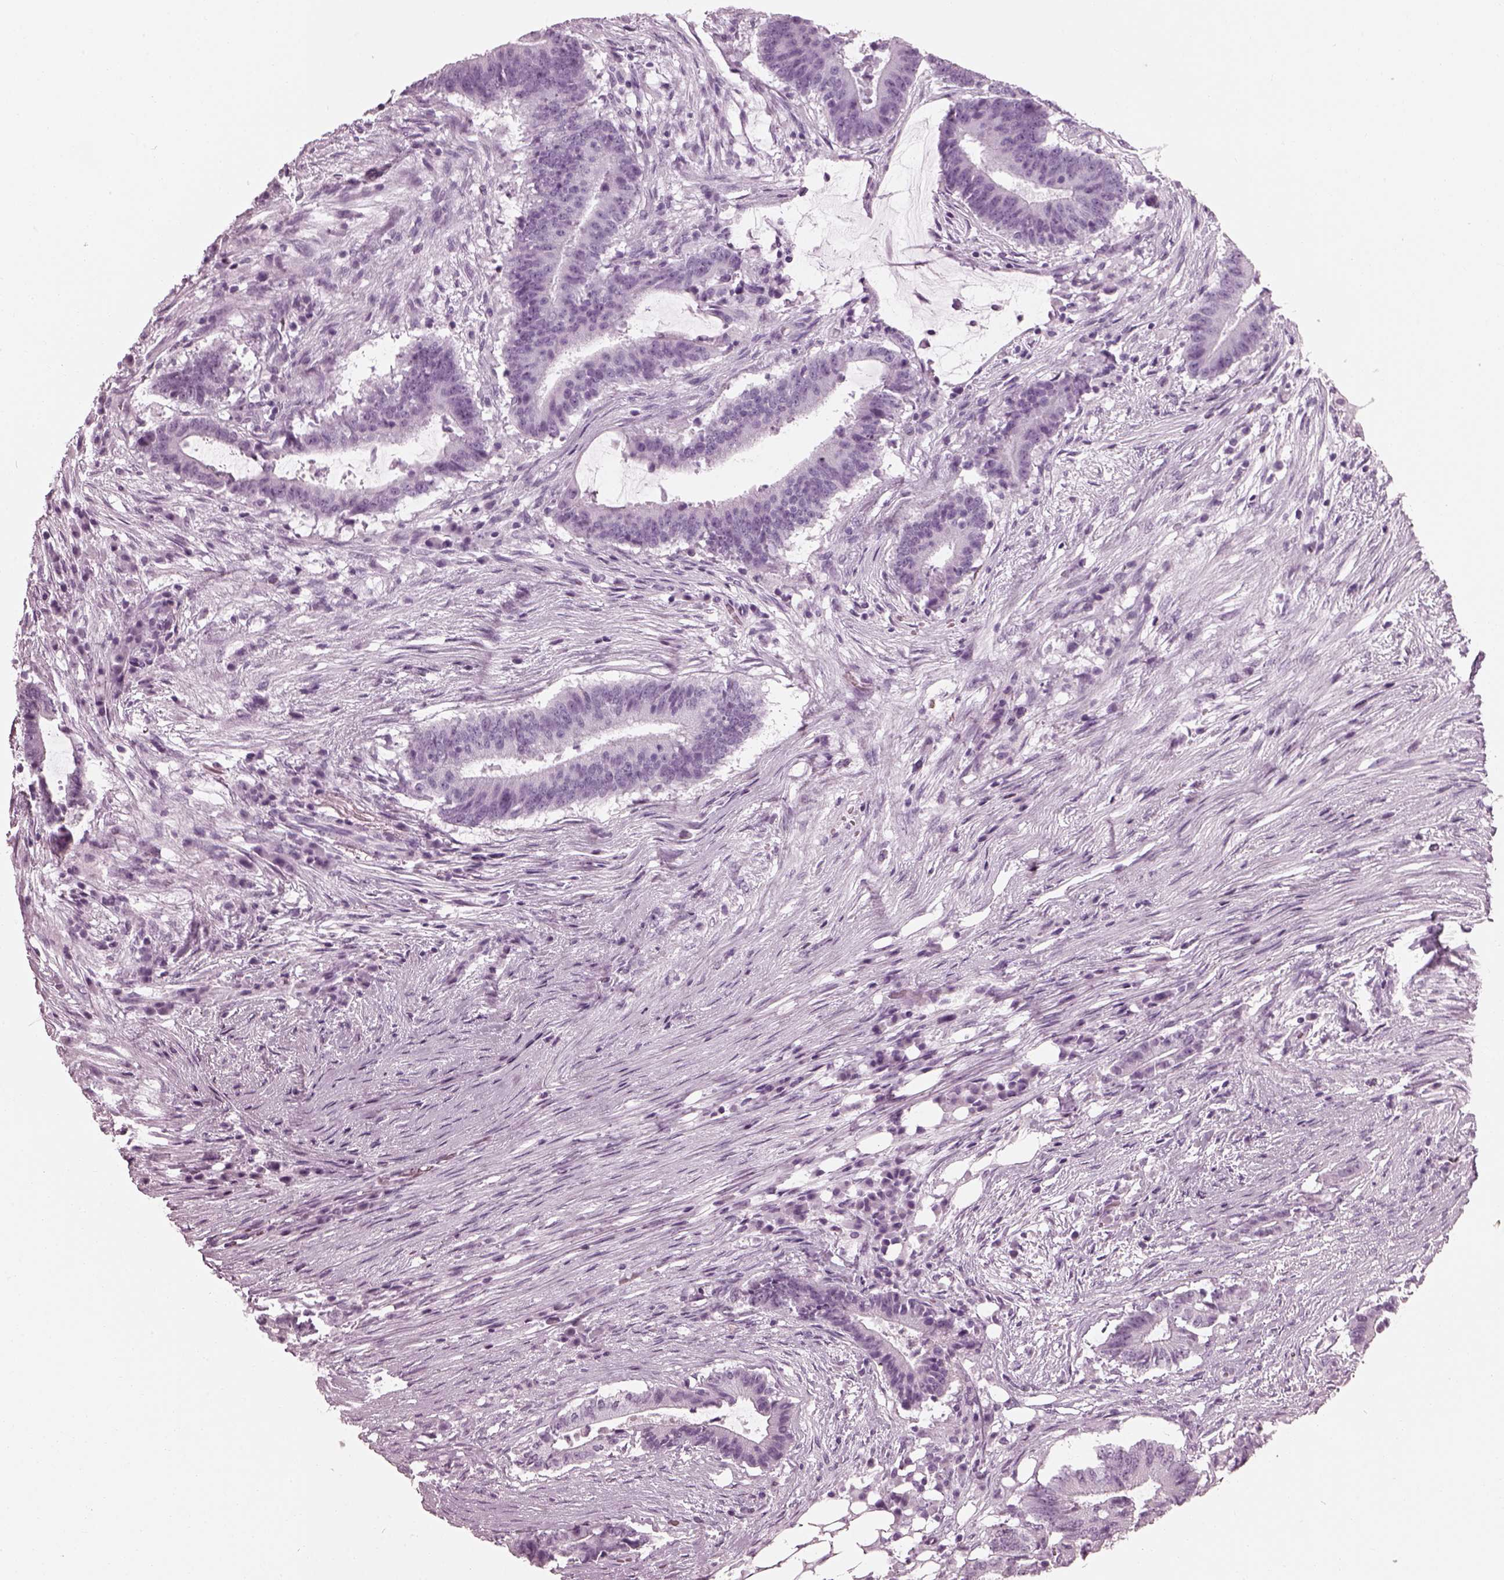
{"staining": {"intensity": "negative", "quantity": "none", "location": "none"}, "tissue": "colorectal cancer", "cell_type": "Tumor cells", "image_type": "cancer", "snomed": [{"axis": "morphology", "description": "Adenocarcinoma, NOS"}, {"axis": "topography", "description": "Colon"}], "caption": "This photomicrograph is of colorectal adenocarcinoma stained with immunohistochemistry to label a protein in brown with the nuclei are counter-stained blue. There is no staining in tumor cells.", "gene": "FUT4", "patient": {"sex": "female", "age": 43}}